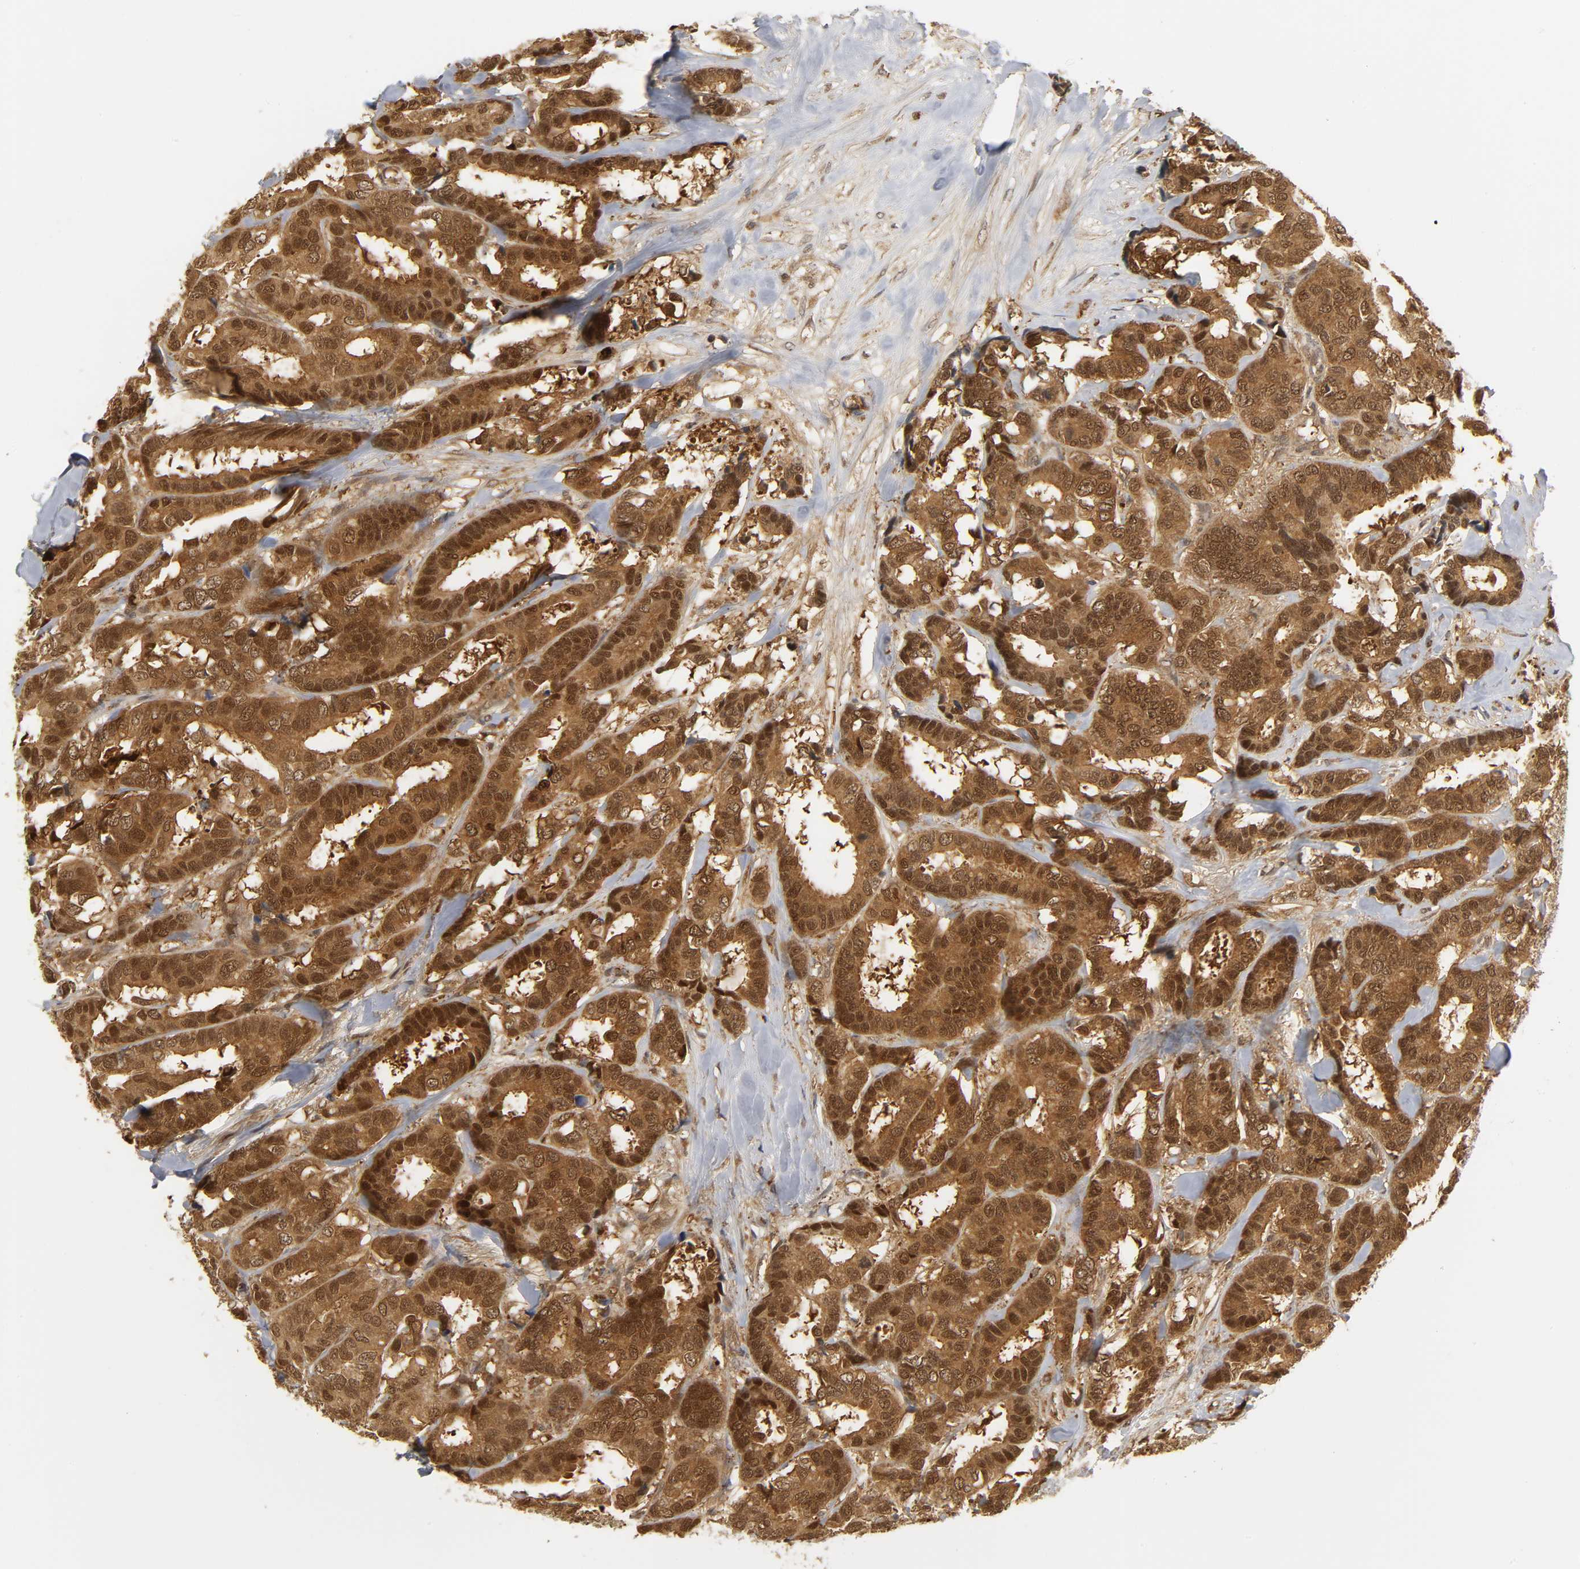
{"staining": {"intensity": "strong", "quantity": ">75%", "location": "cytoplasmic/membranous,nuclear"}, "tissue": "breast cancer", "cell_type": "Tumor cells", "image_type": "cancer", "snomed": [{"axis": "morphology", "description": "Duct carcinoma"}, {"axis": "topography", "description": "Breast"}], "caption": "A photomicrograph of breast infiltrating ductal carcinoma stained for a protein demonstrates strong cytoplasmic/membranous and nuclear brown staining in tumor cells. (IHC, brightfield microscopy, high magnification).", "gene": "PARK7", "patient": {"sex": "female", "age": 87}}